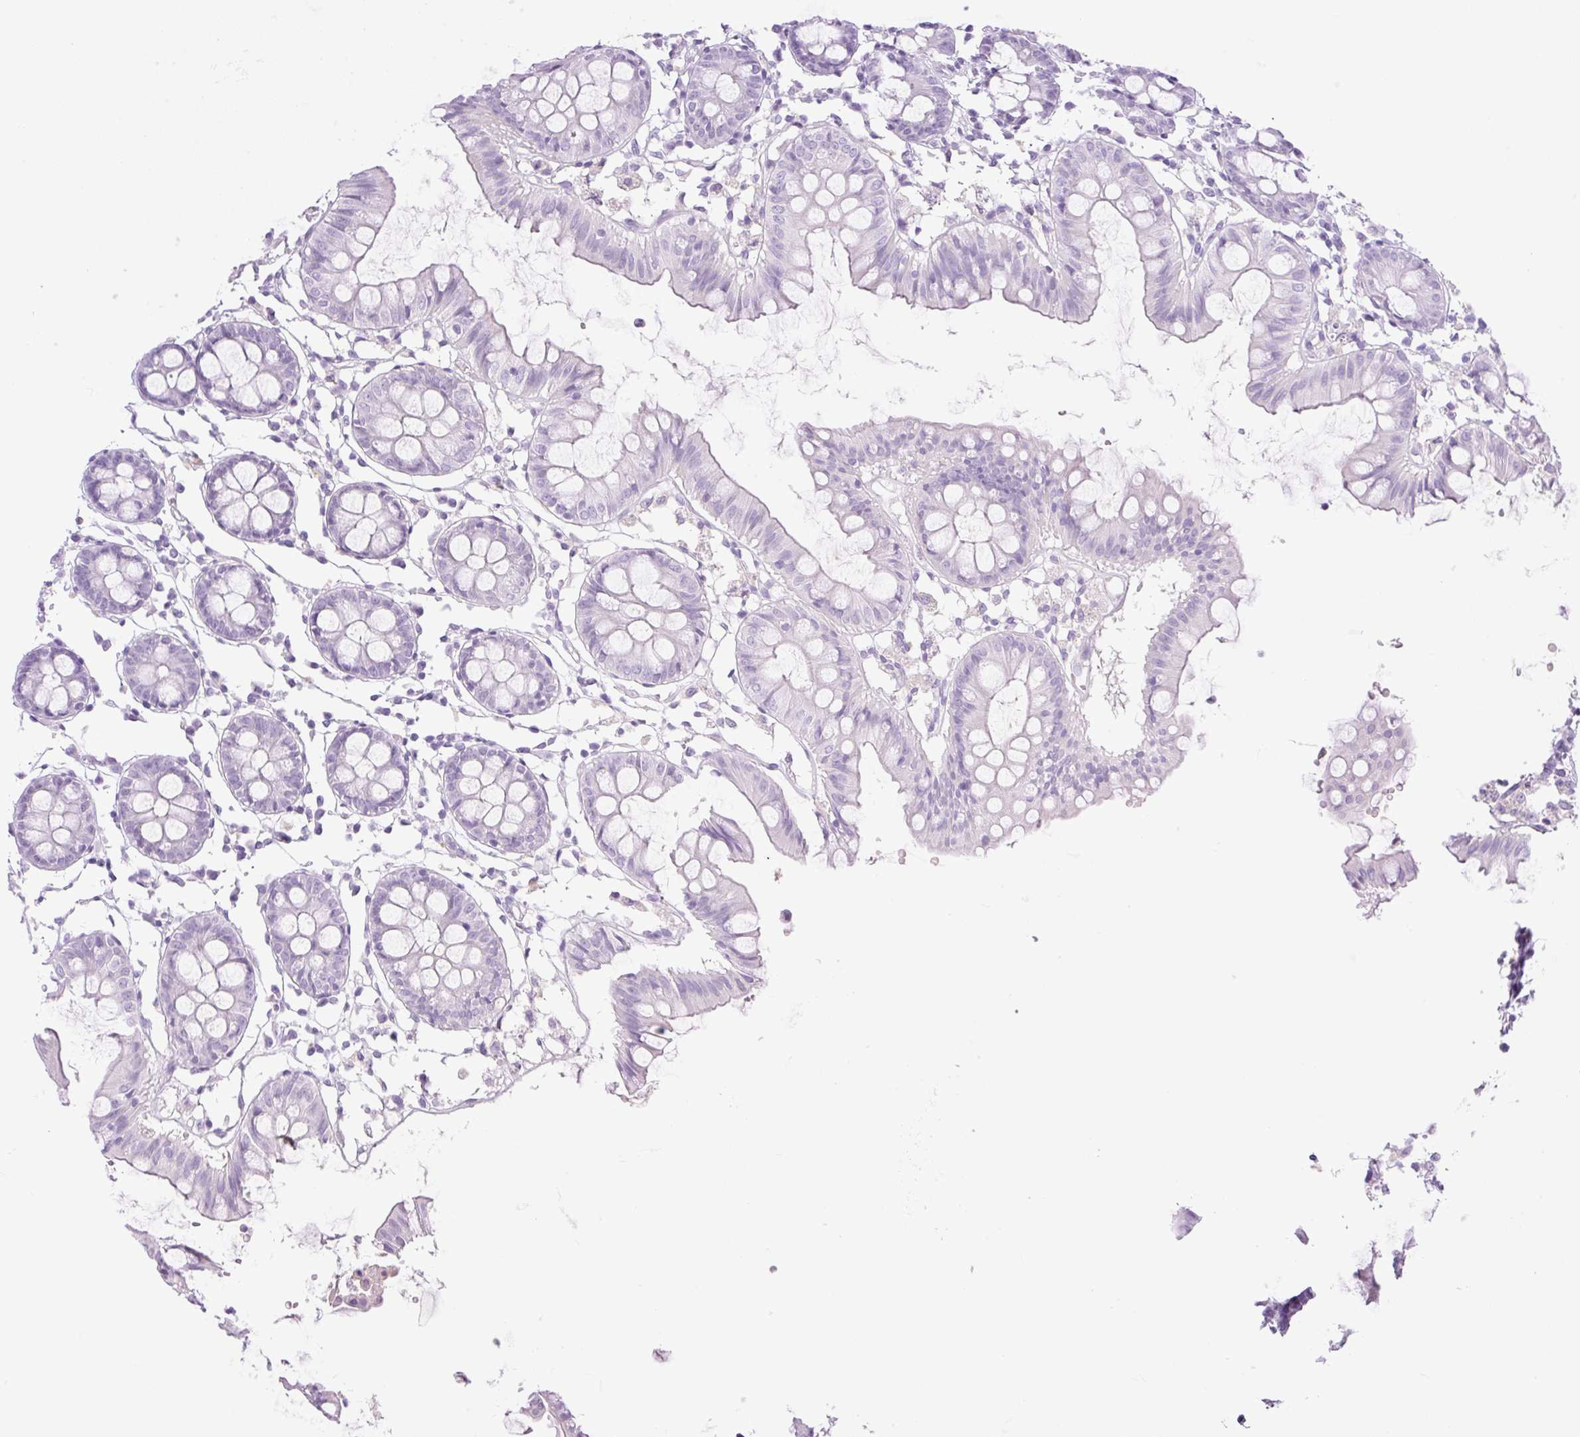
{"staining": {"intensity": "negative", "quantity": "none", "location": "none"}, "tissue": "colon", "cell_type": "Endothelial cells", "image_type": "normal", "snomed": [{"axis": "morphology", "description": "Normal tissue, NOS"}, {"axis": "topography", "description": "Colon"}], "caption": "Immunohistochemistry (IHC) of normal human colon demonstrates no expression in endothelial cells. (Immunohistochemistry (IHC), brightfield microscopy, high magnification).", "gene": "PALM3", "patient": {"sex": "female", "age": 84}}